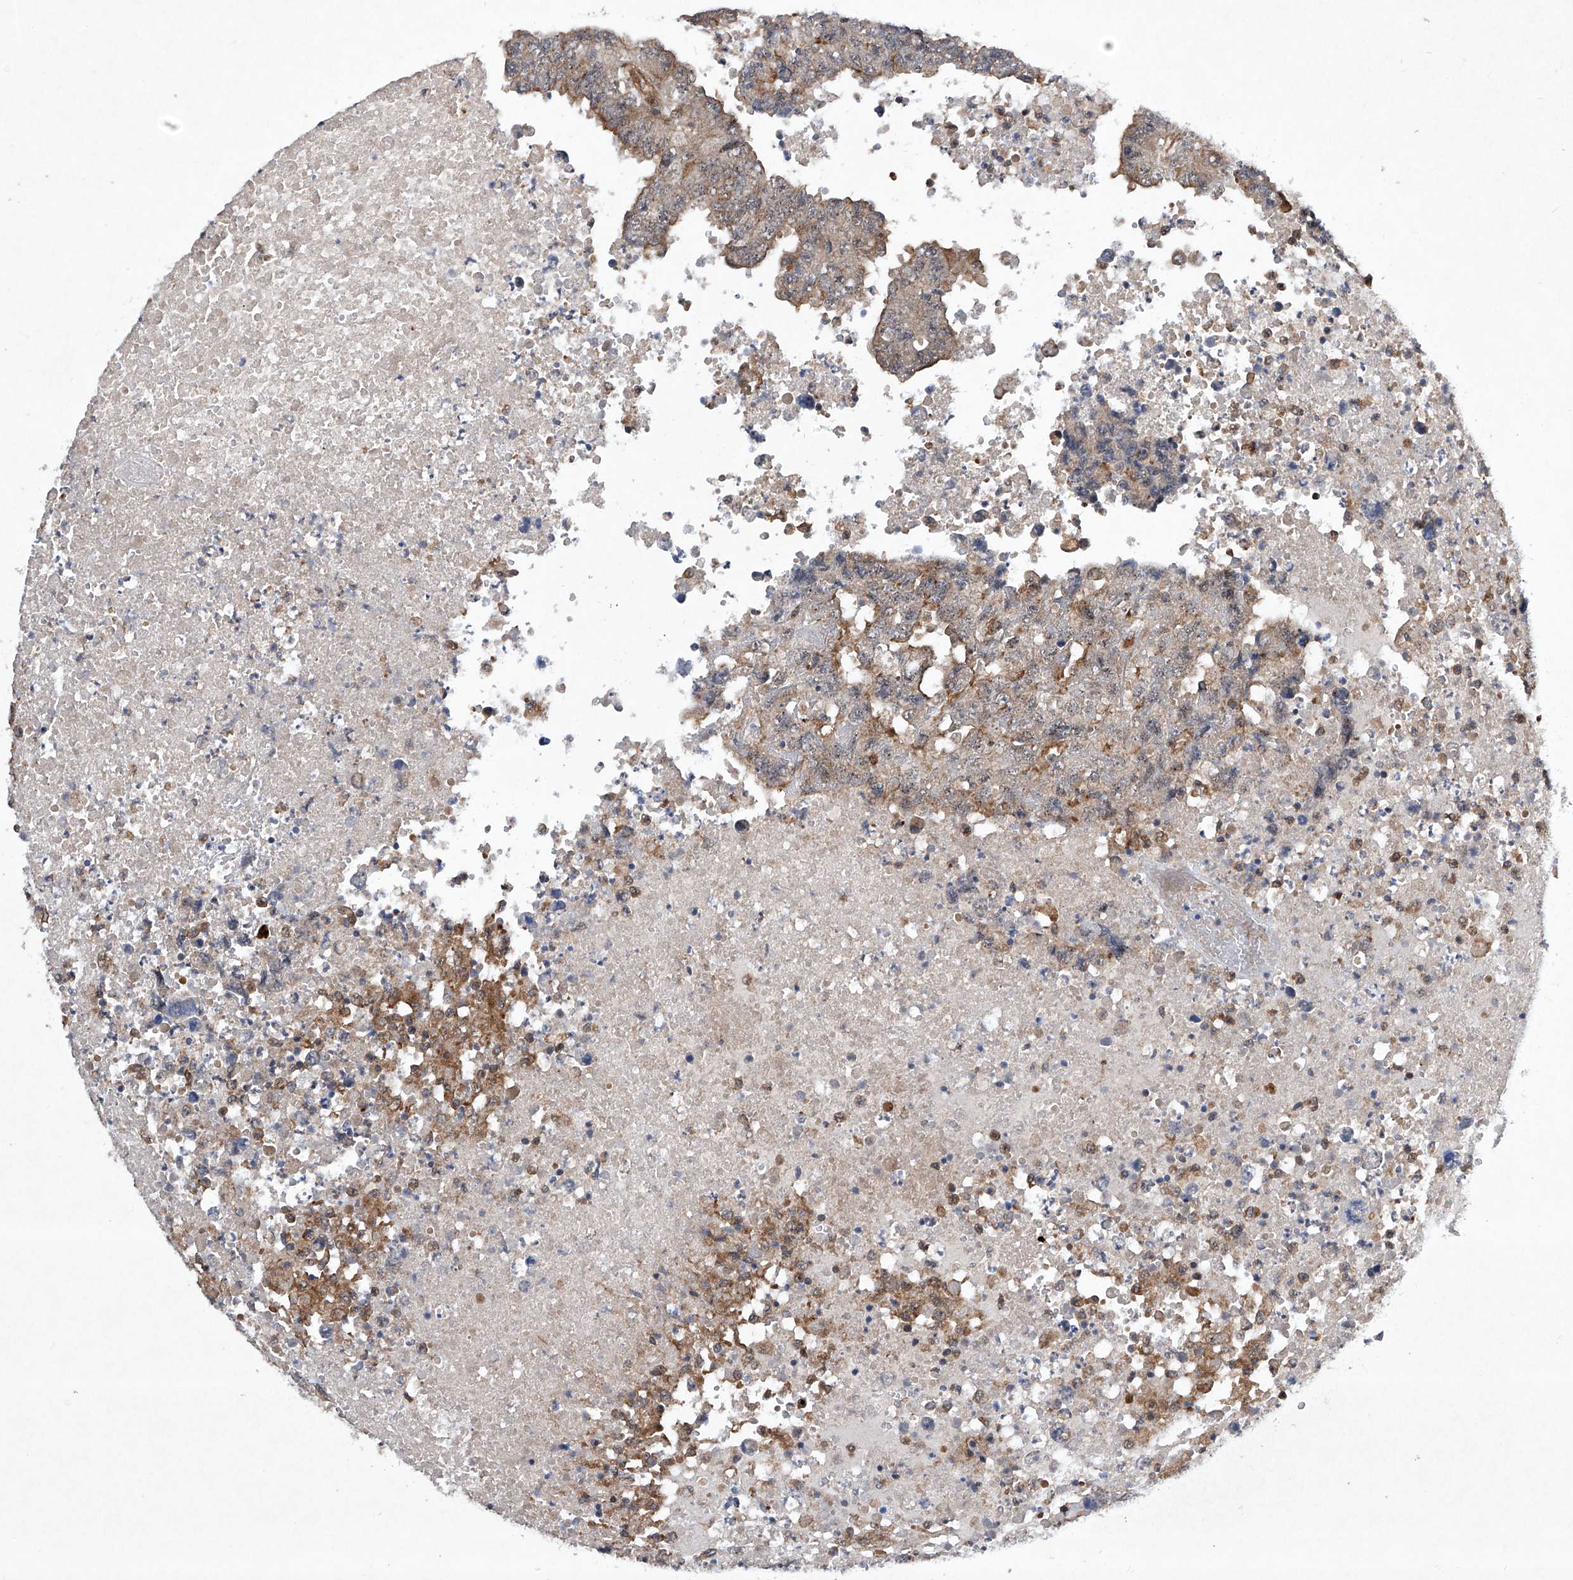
{"staining": {"intensity": "moderate", "quantity": "<25%", "location": "cytoplasmic/membranous"}, "tissue": "testis cancer", "cell_type": "Tumor cells", "image_type": "cancer", "snomed": [{"axis": "morphology", "description": "Necrosis, NOS"}, {"axis": "morphology", "description": "Carcinoma, Embryonal, NOS"}, {"axis": "topography", "description": "Testis"}], "caption": "Immunohistochemistry (IHC) of human testis cancer (embryonal carcinoma) reveals low levels of moderate cytoplasmic/membranous staining in about <25% of tumor cells. (Brightfield microscopy of DAB IHC at high magnification).", "gene": "CISH", "patient": {"sex": "male", "age": 19}}